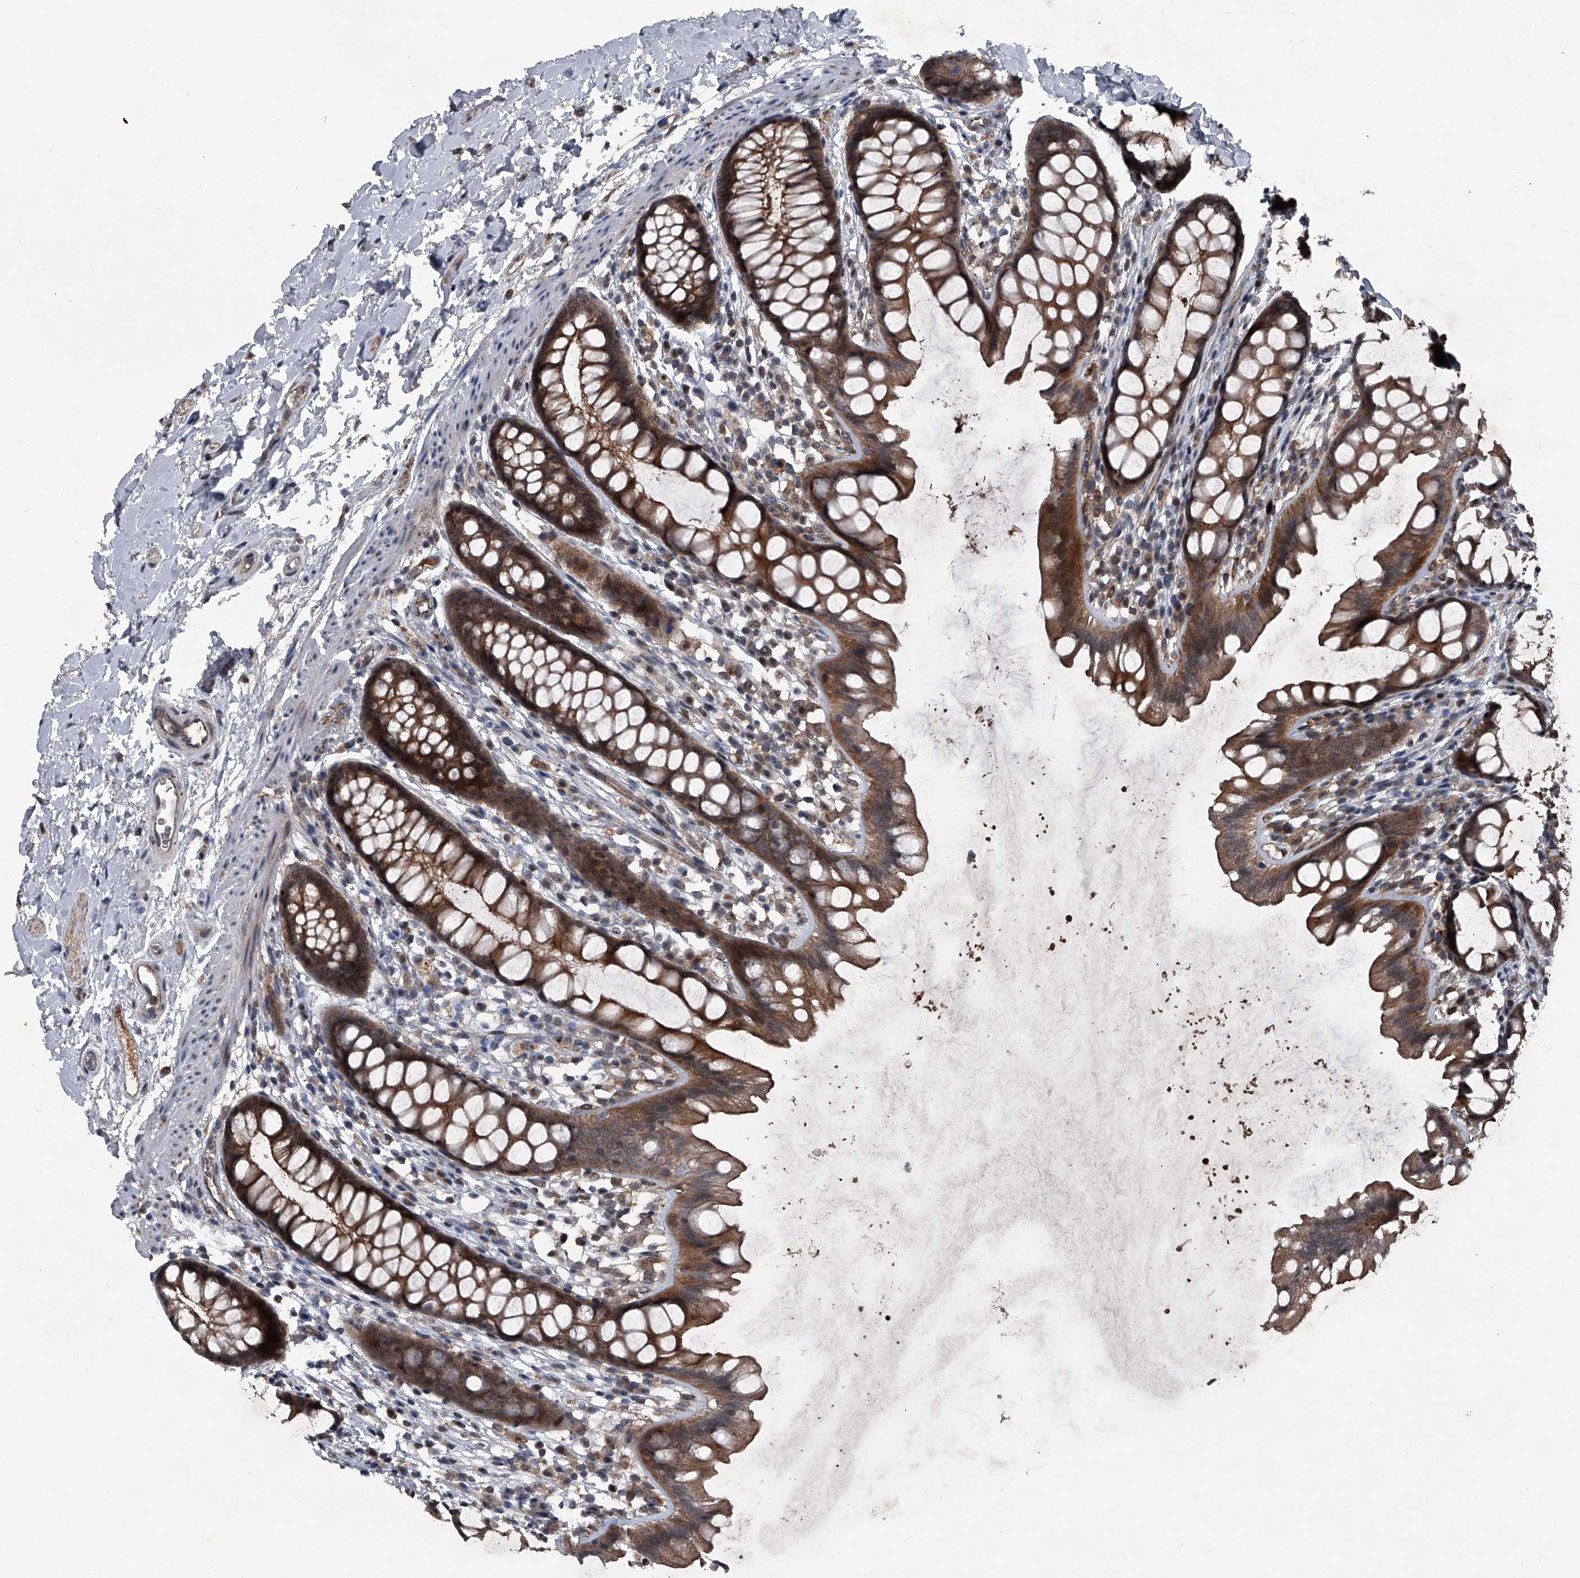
{"staining": {"intensity": "moderate", "quantity": ">75%", "location": "cytoplasmic/membranous"}, "tissue": "rectum", "cell_type": "Glandular cells", "image_type": "normal", "snomed": [{"axis": "morphology", "description": "Normal tissue, NOS"}, {"axis": "topography", "description": "Rectum"}], "caption": "Brown immunohistochemical staining in benign human rectum shows moderate cytoplasmic/membranous expression in approximately >75% of glandular cells. The protein is shown in brown color, while the nuclei are stained blue.", "gene": "MAPKAP1", "patient": {"sex": "female", "age": 65}}